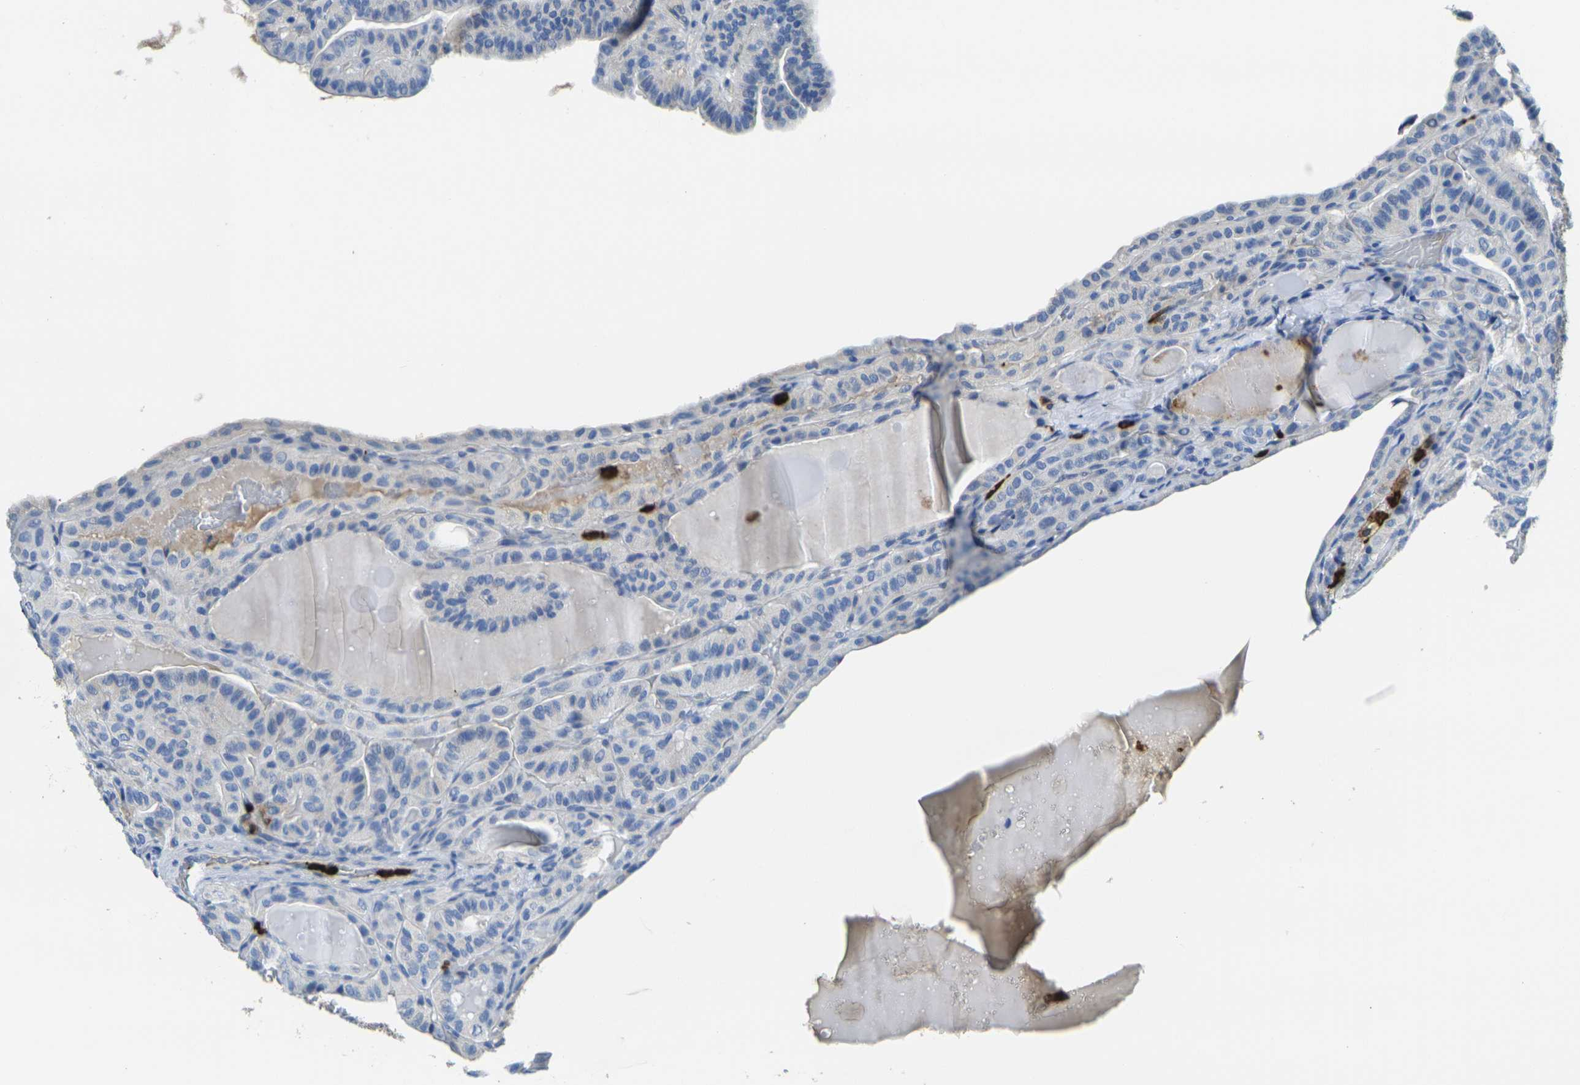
{"staining": {"intensity": "weak", "quantity": "<25%", "location": "cytoplasmic/membranous"}, "tissue": "thyroid cancer", "cell_type": "Tumor cells", "image_type": "cancer", "snomed": [{"axis": "morphology", "description": "Papillary adenocarcinoma, NOS"}, {"axis": "topography", "description": "Thyroid gland"}], "caption": "There is no significant positivity in tumor cells of thyroid cancer.", "gene": "S100A9", "patient": {"sex": "male", "age": 77}}